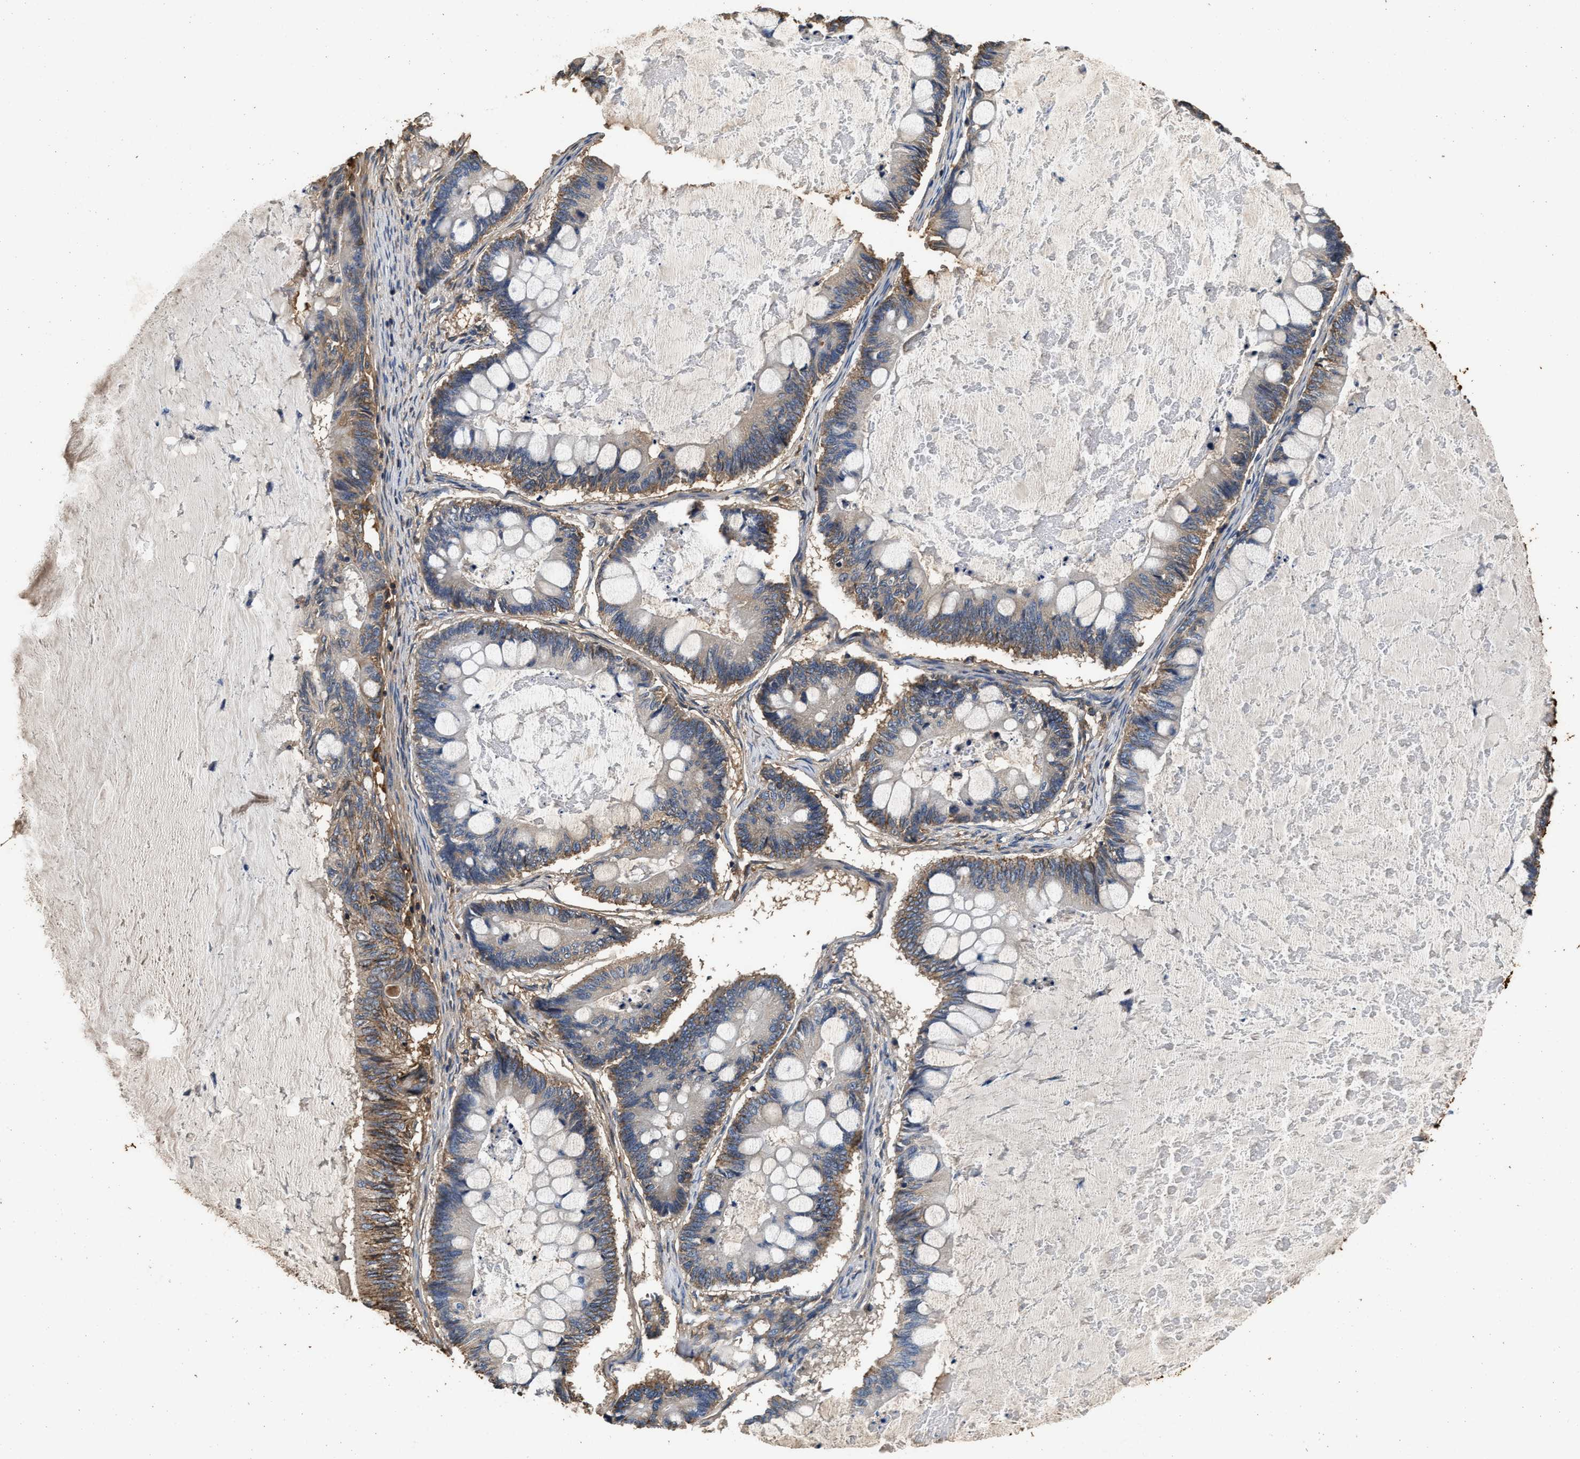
{"staining": {"intensity": "moderate", "quantity": ">75%", "location": "cytoplasmic/membranous"}, "tissue": "ovarian cancer", "cell_type": "Tumor cells", "image_type": "cancer", "snomed": [{"axis": "morphology", "description": "Cystadenocarcinoma, mucinous, NOS"}, {"axis": "topography", "description": "Ovary"}], "caption": "The histopathology image shows a brown stain indicating the presence of a protein in the cytoplasmic/membranous of tumor cells in ovarian mucinous cystadenocarcinoma.", "gene": "C3", "patient": {"sex": "female", "age": 61}}